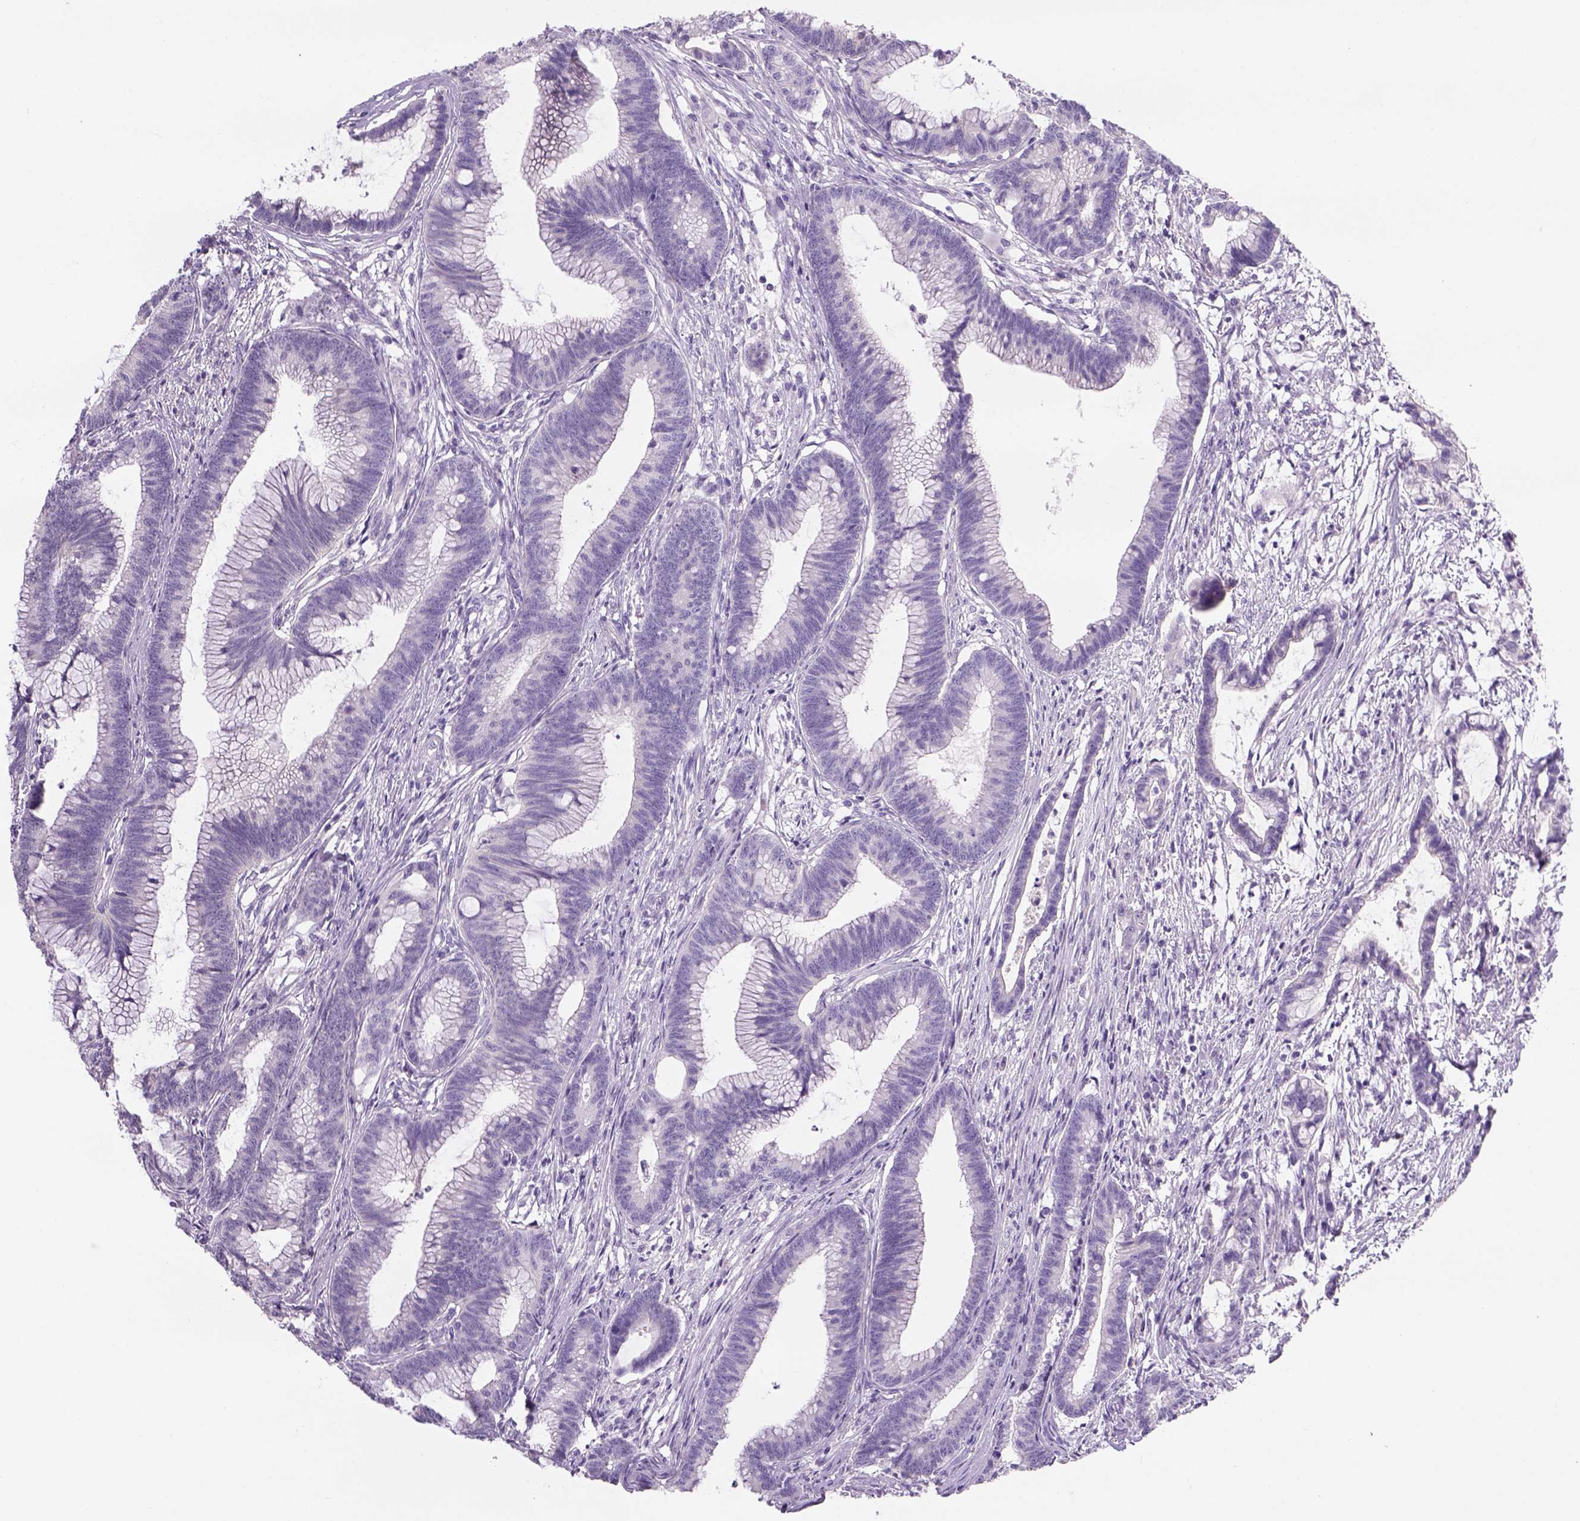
{"staining": {"intensity": "negative", "quantity": "none", "location": "none"}, "tissue": "colorectal cancer", "cell_type": "Tumor cells", "image_type": "cancer", "snomed": [{"axis": "morphology", "description": "Adenocarcinoma, NOS"}, {"axis": "topography", "description": "Colon"}], "caption": "Colorectal adenocarcinoma was stained to show a protein in brown. There is no significant staining in tumor cells. (DAB (3,3'-diaminobenzidine) immunohistochemistry, high magnification).", "gene": "TENM4", "patient": {"sex": "female", "age": 78}}